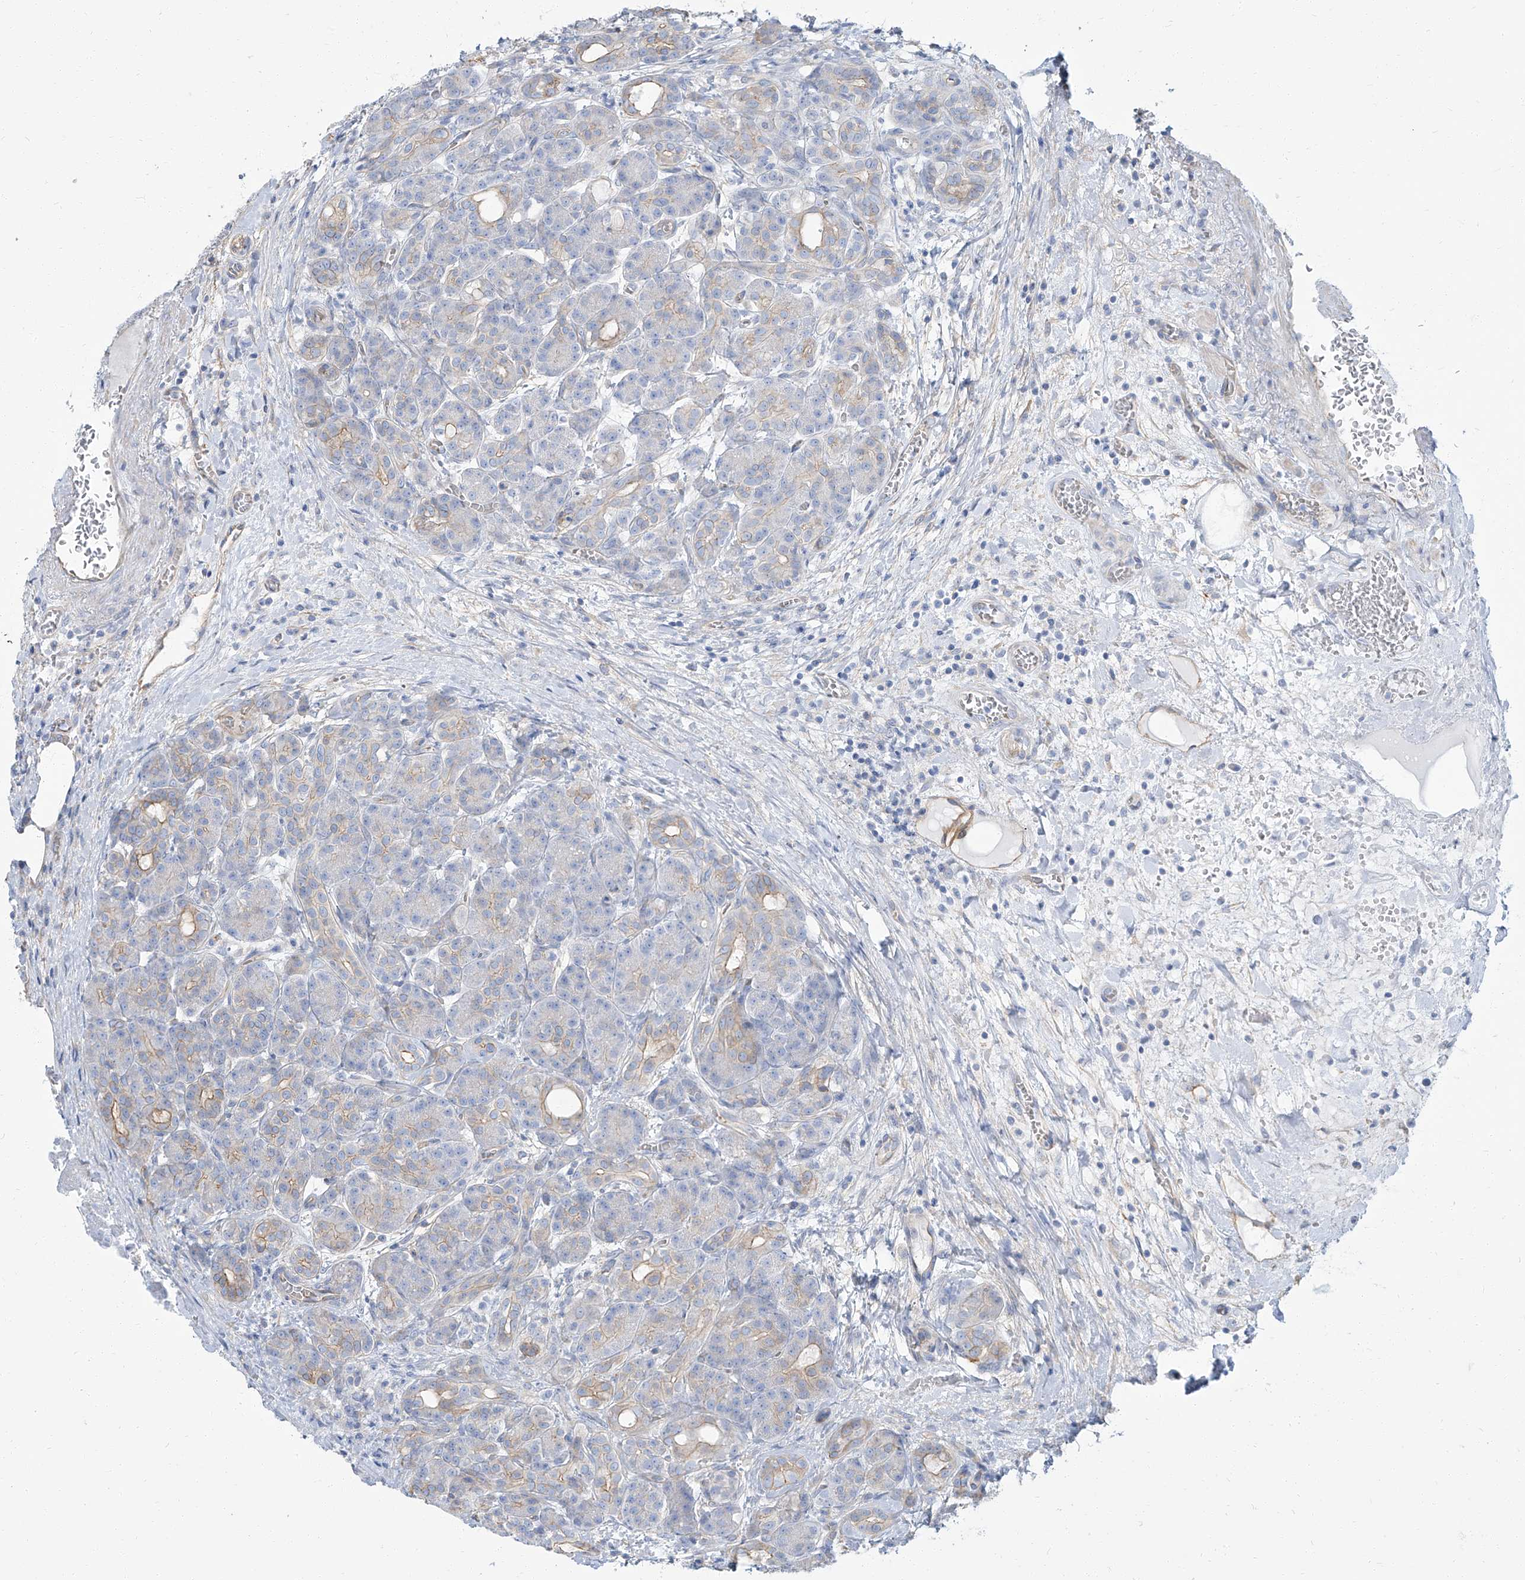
{"staining": {"intensity": "moderate", "quantity": "<25%", "location": "cytoplasmic/membranous"}, "tissue": "pancreas", "cell_type": "Exocrine glandular cells", "image_type": "normal", "snomed": [{"axis": "morphology", "description": "Normal tissue, NOS"}, {"axis": "topography", "description": "Pancreas"}], "caption": "Protein analysis of normal pancreas reveals moderate cytoplasmic/membranous staining in about <25% of exocrine glandular cells.", "gene": "TXLNB", "patient": {"sex": "male", "age": 63}}